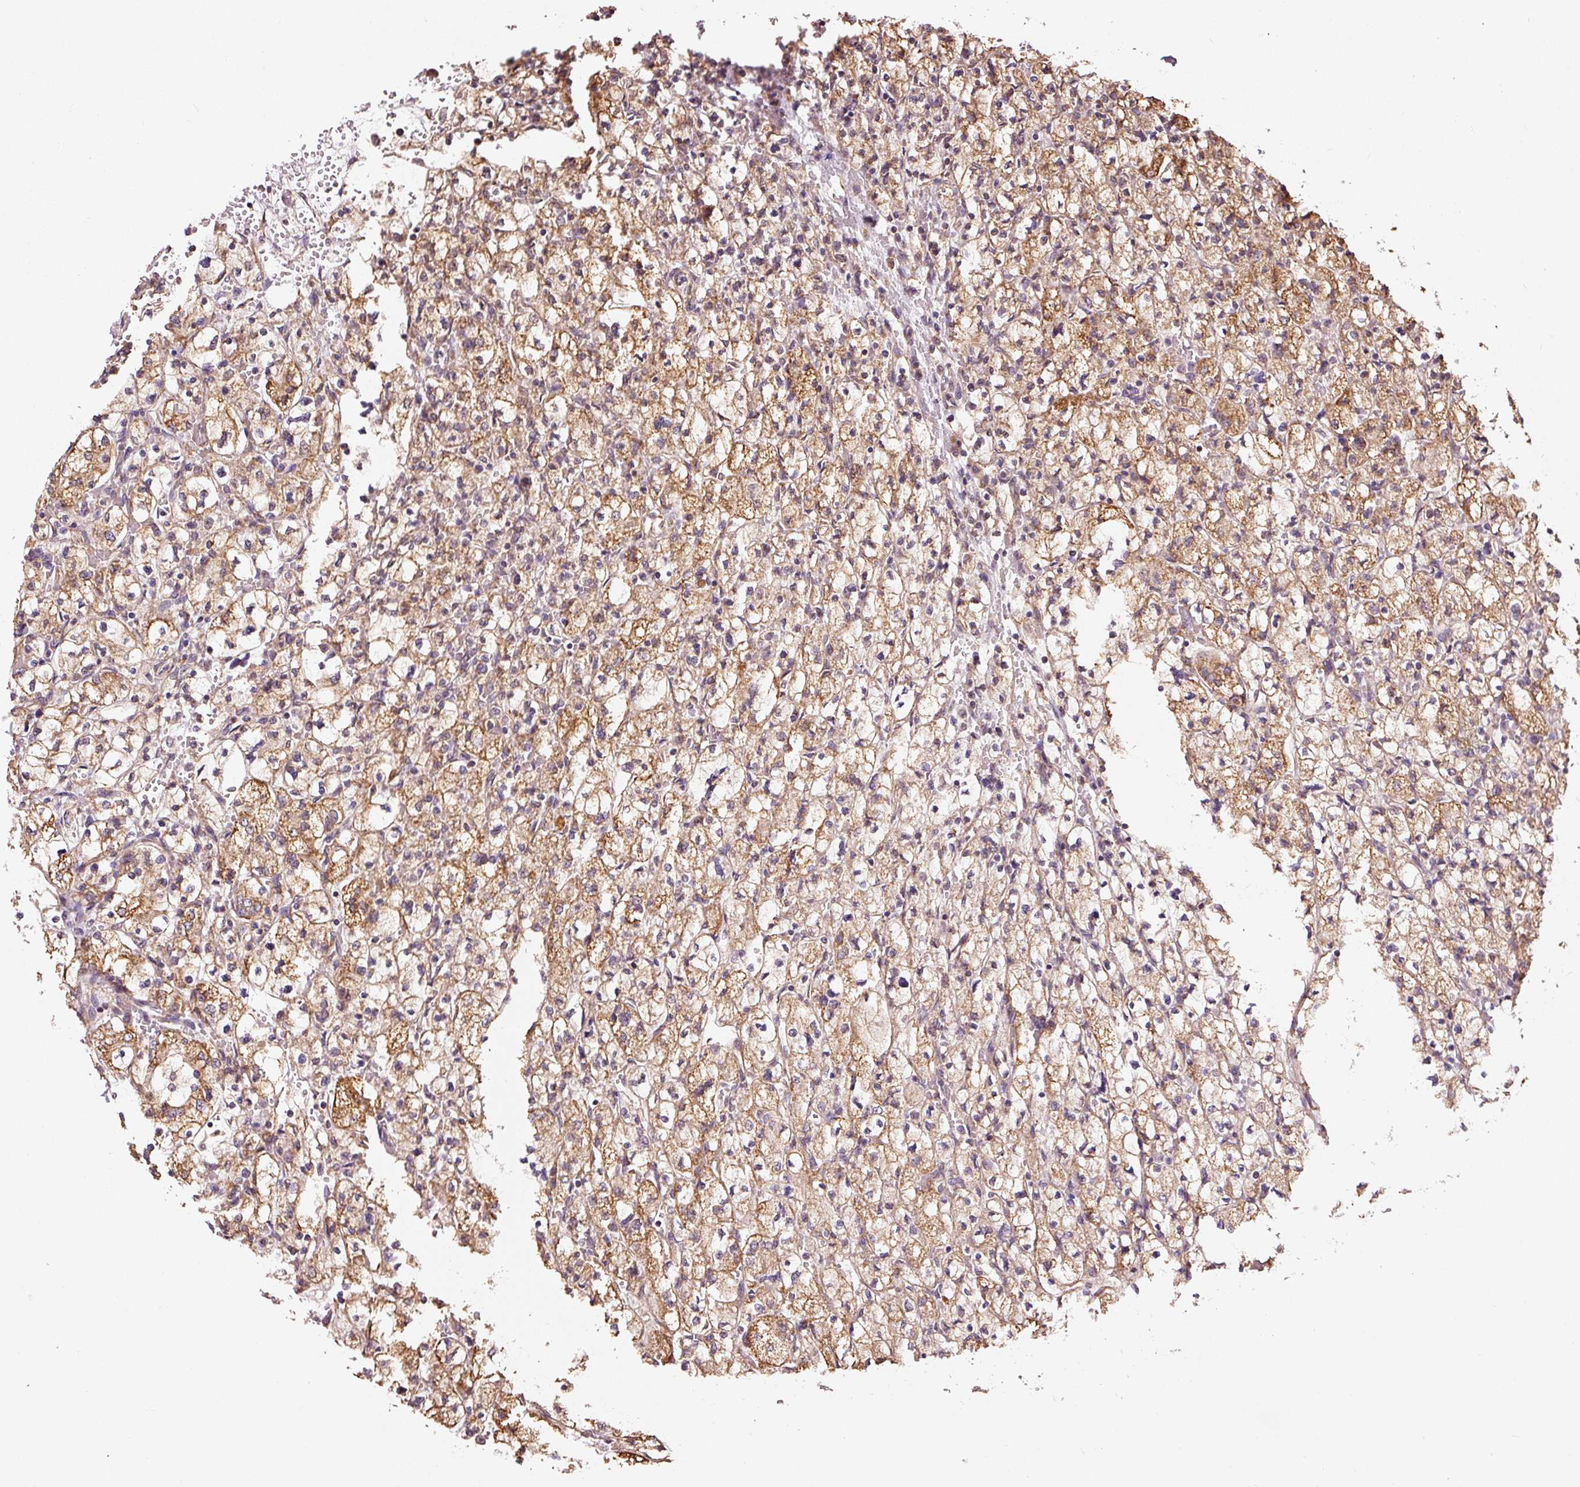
{"staining": {"intensity": "moderate", "quantity": ">75%", "location": "cytoplasmic/membranous"}, "tissue": "renal cancer", "cell_type": "Tumor cells", "image_type": "cancer", "snomed": [{"axis": "morphology", "description": "Adenocarcinoma, NOS"}, {"axis": "topography", "description": "Kidney"}], "caption": "There is medium levels of moderate cytoplasmic/membranous positivity in tumor cells of renal adenocarcinoma, as demonstrated by immunohistochemical staining (brown color).", "gene": "ETF1", "patient": {"sex": "female", "age": 83}}